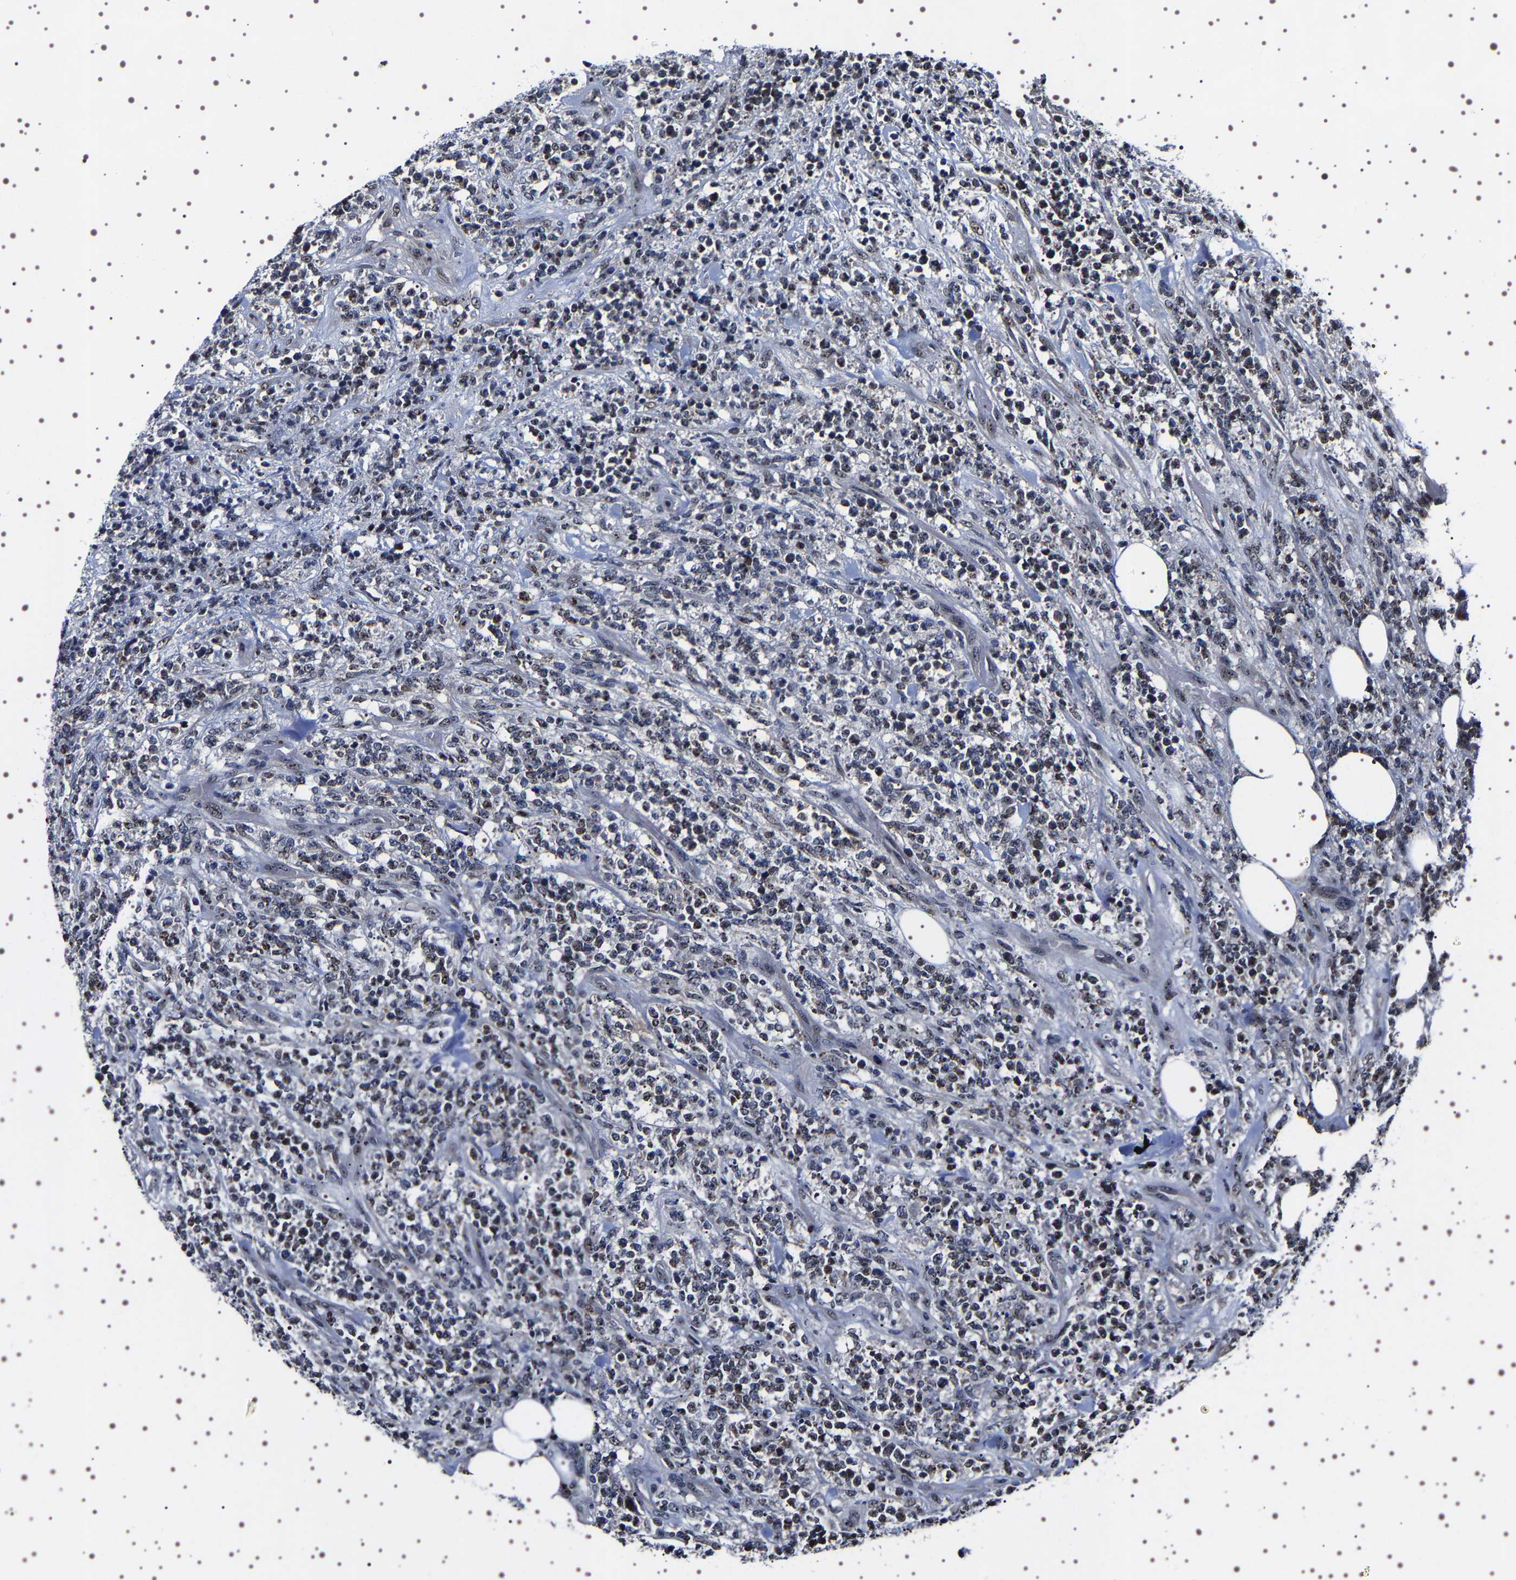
{"staining": {"intensity": "weak", "quantity": "<25%", "location": "nuclear"}, "tissue": "lymphoma", "cell_type": "Tumor cells", "image_type": "cancer", "snomed": [{"axis": "morphology", "description": "Malignant lymphoma, non-Hodgkin's type, High grade"}, {"axis": "topography", "description": "Soft tissue"}], "caption": "IHC photomicrograph of lymphoma stained for a protein (brown), which shows no expression in tumor cells.", "gene": "GNL3", "patient": {"sex": "male", "age": 18}}